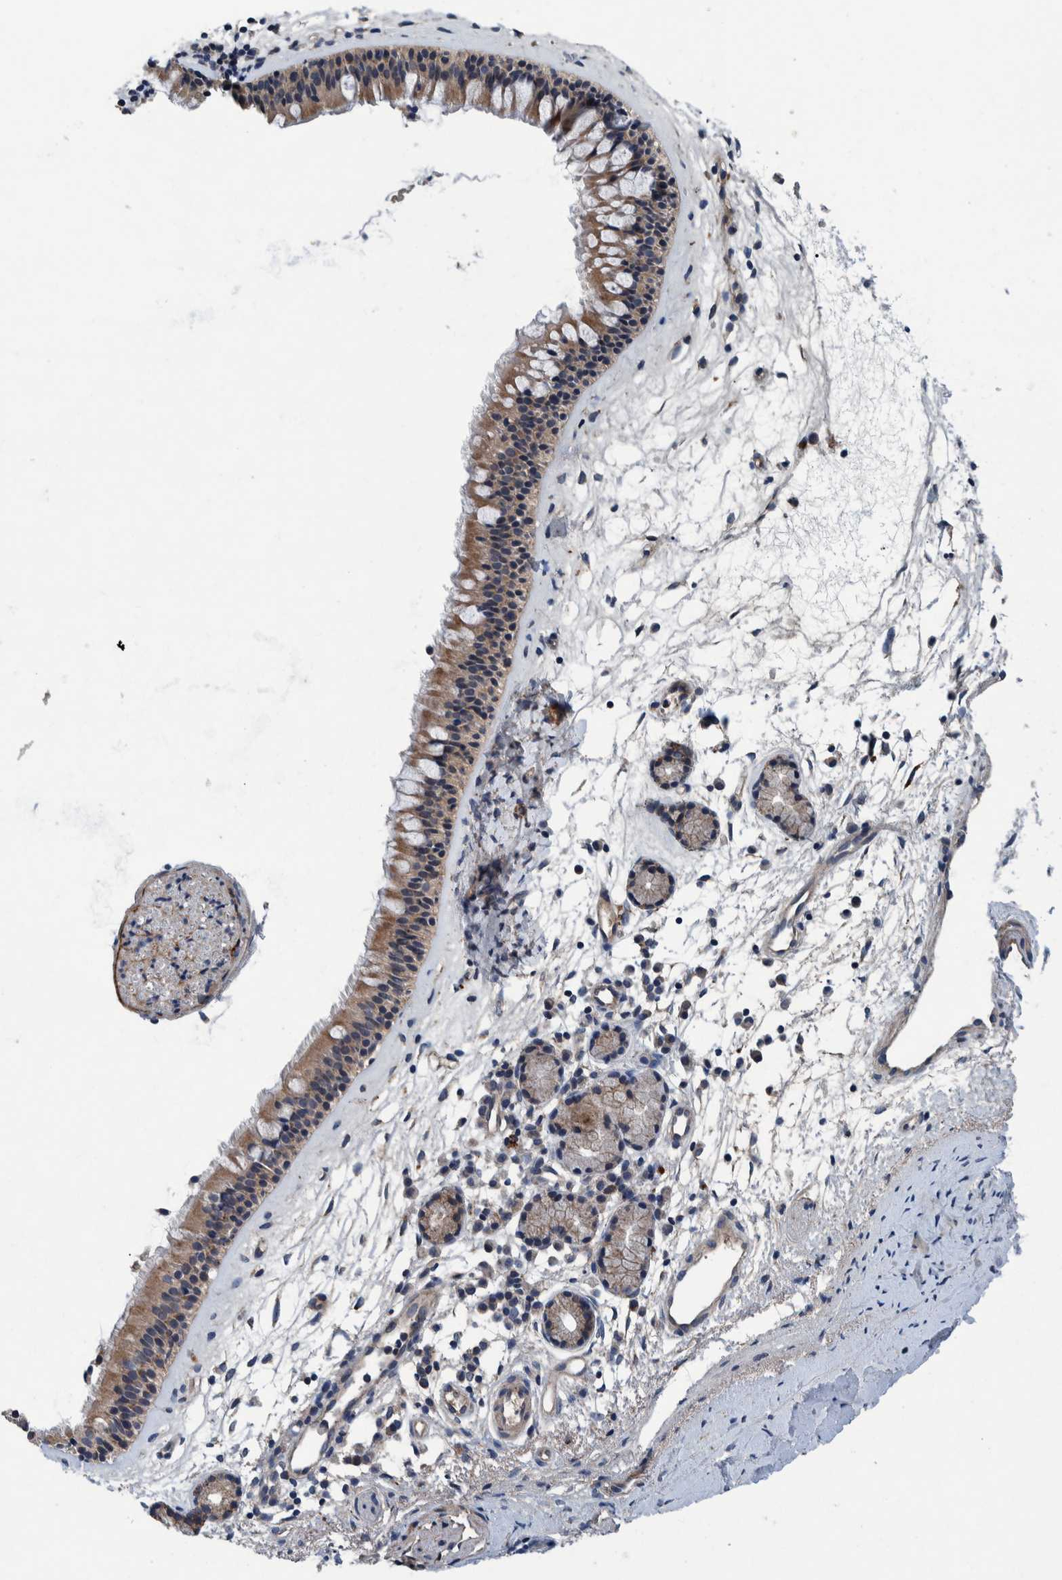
{"staining": {"intensity": "moderate", "quantity": ">75%", "location": "cytoplasmic/membranous"}, "tissue": "nasopharynx", "cell_type": "Respiratory epithelial cells", "image_type": "normal", "snomed": [{"axis": "morphology", "description": "Normal tissue, NOS"}, {"axis": "topography", "description": "Nasopharynx"}], "caption": "A photomicrograph showing moderate cytoplasmic/membranous expression in about >75% of respiratory epithelial cells in benign nasopharynx, as visualized by brown immunohistochemical staining.", "gene": "ITIH3", "patient": {"sex": "female", "age": 42}}